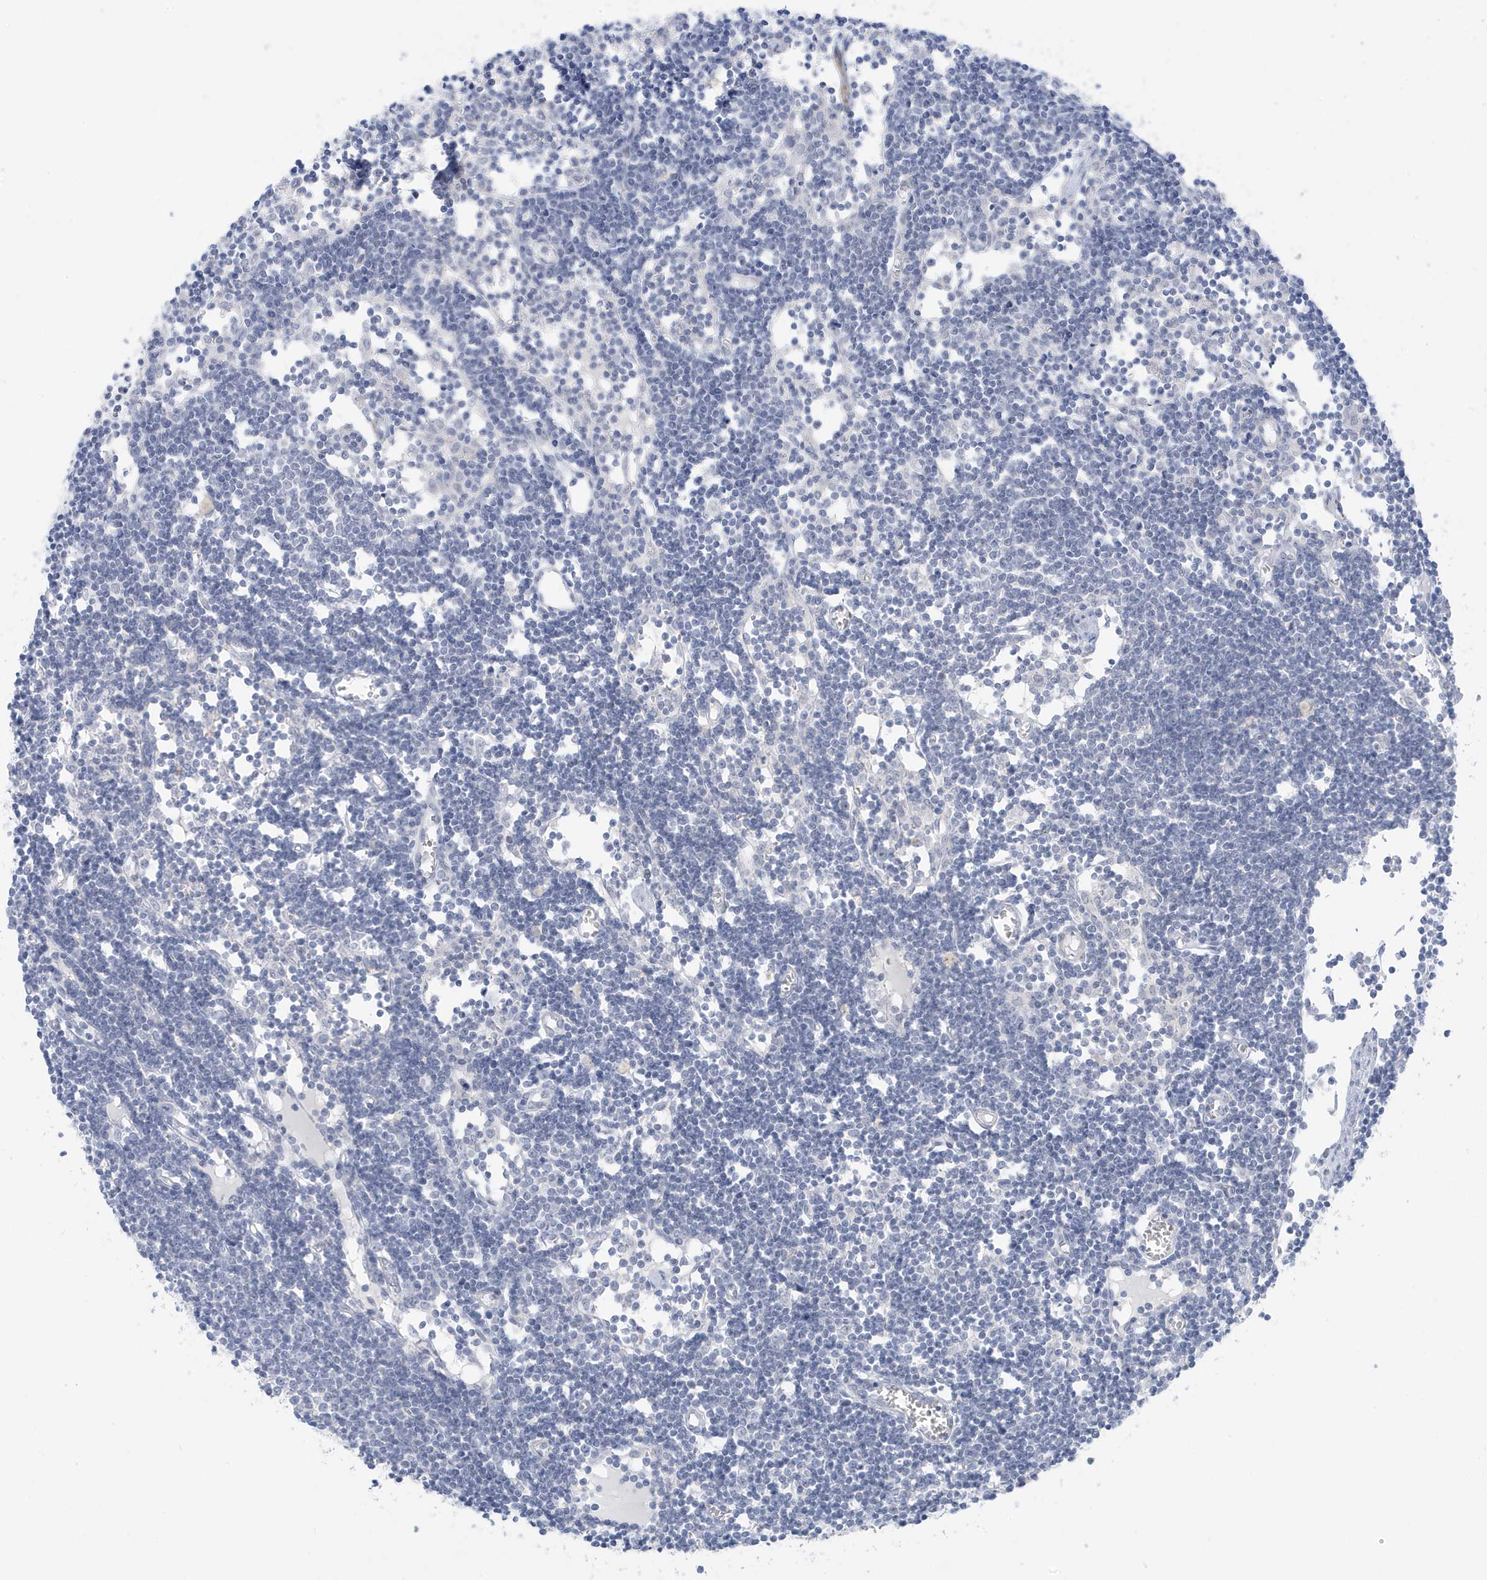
{"staining": {"intensity": "negative", "quantity": "none", "location": "none"}, "tissue": "lymph node", "cell_type": "Germinal center cells", "image_type": "normal", "snomed": [{"axis": "morphology", "description": "Normal tissue, NOS"}, {"axis": "topography", "description": "Lymph node"}], "caption": "The immunohistochemistry micrograph has no significant expression in germinal center cells of lymph node.", "gene": "PERM1", "patient": {"sex": "female", "age": 11}}